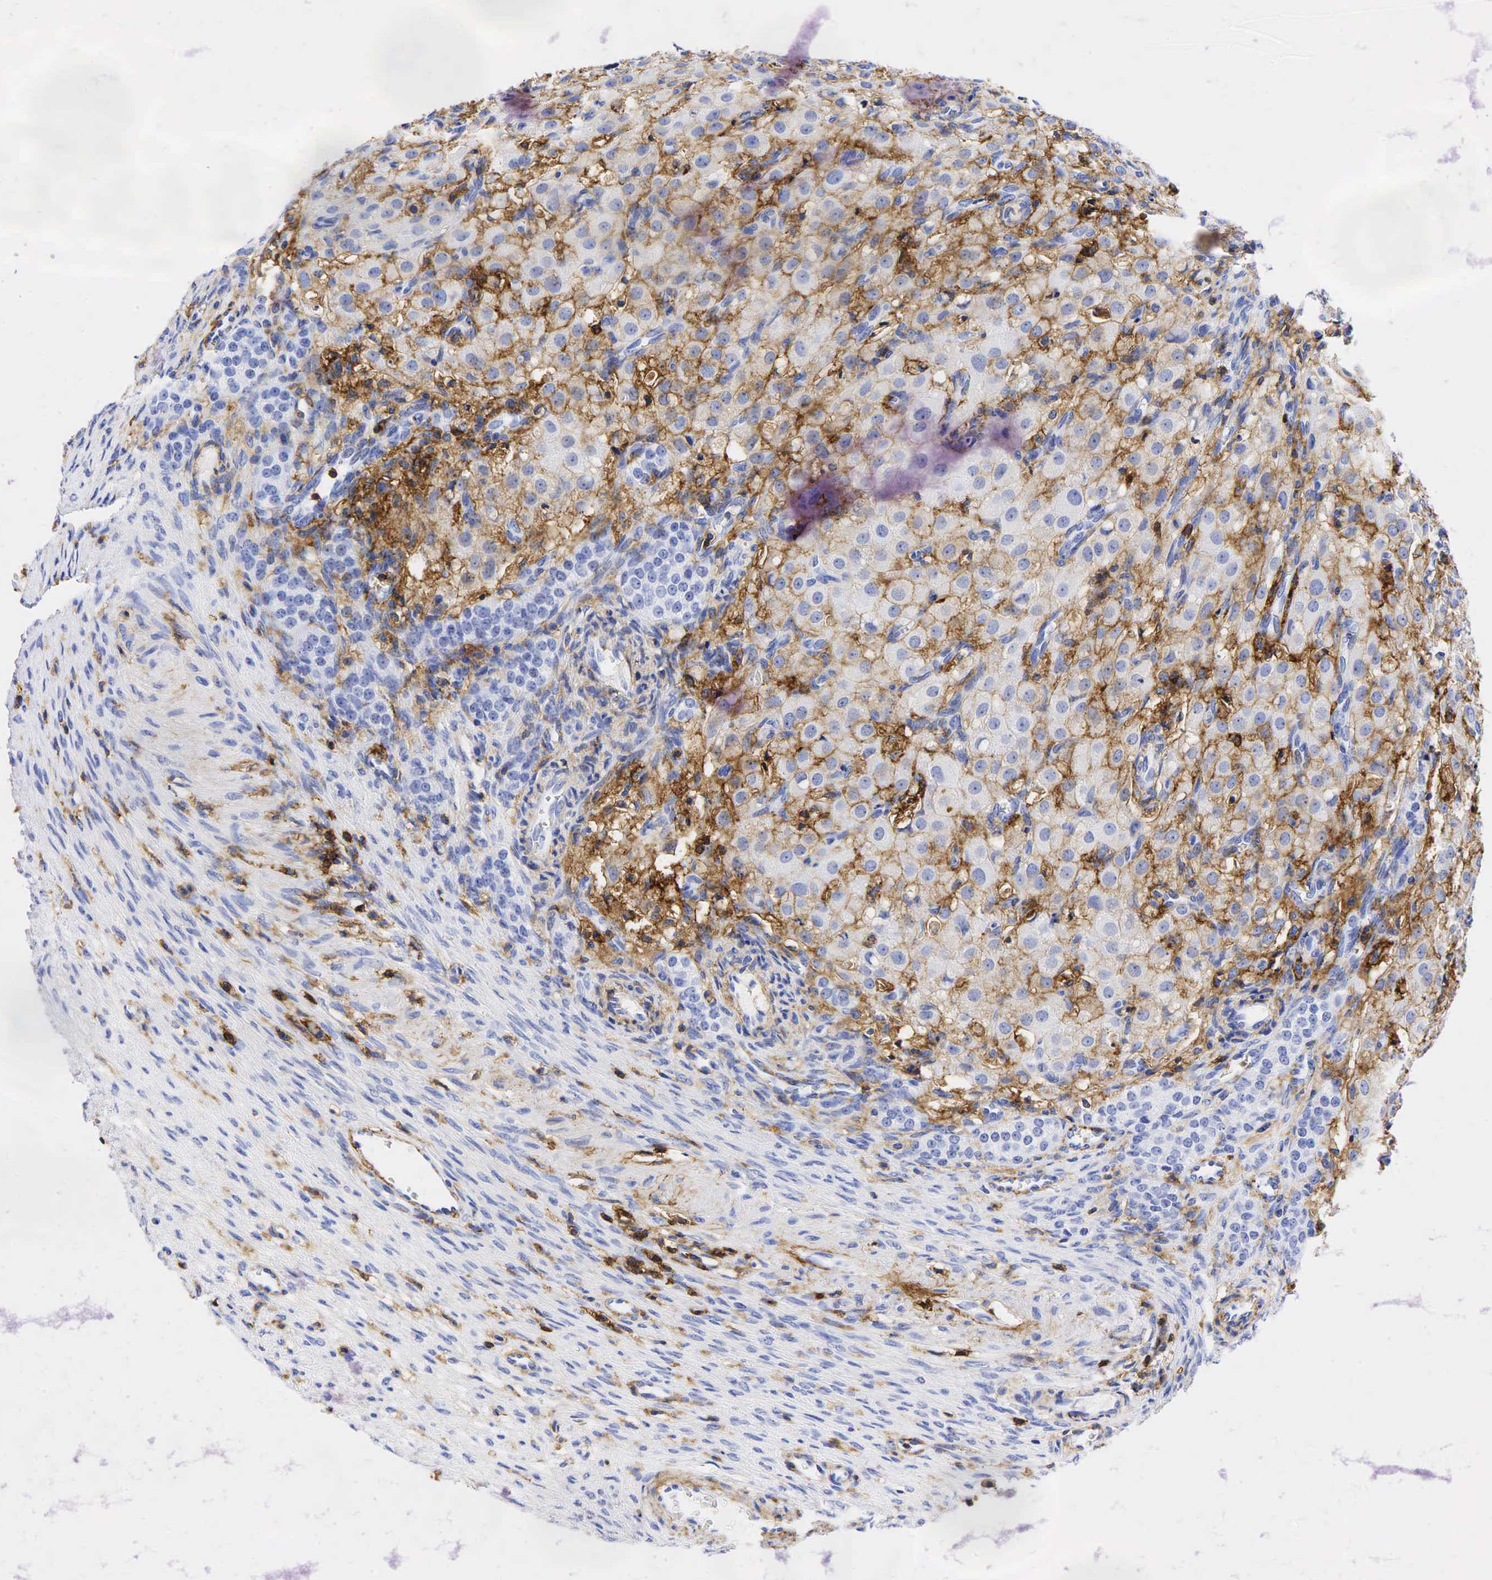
{"staining": {"intensity": "negative", "quantity": "none", "location": "none"}, "tissue": "ovary", "cell_type": "Ovarian stroma cells", "image_type": "normal", "snomed": [{"axis": "morphology", "description": "Normal tissue, NOS"}, {"axis": "topography", "description": "Ovary"}], "caption": "Immunohistochemistry micrograph of benign ovary: ovary stained with DAB displays no significant protein expression in ovarian stroma cells. Brightfield microscopy of immunohistochemistry stained with DAB (brown) and hematoxylin (blue), captured at high magnification.", "gene": "CD44", "patient": {"sex": "female", "age": 32}}